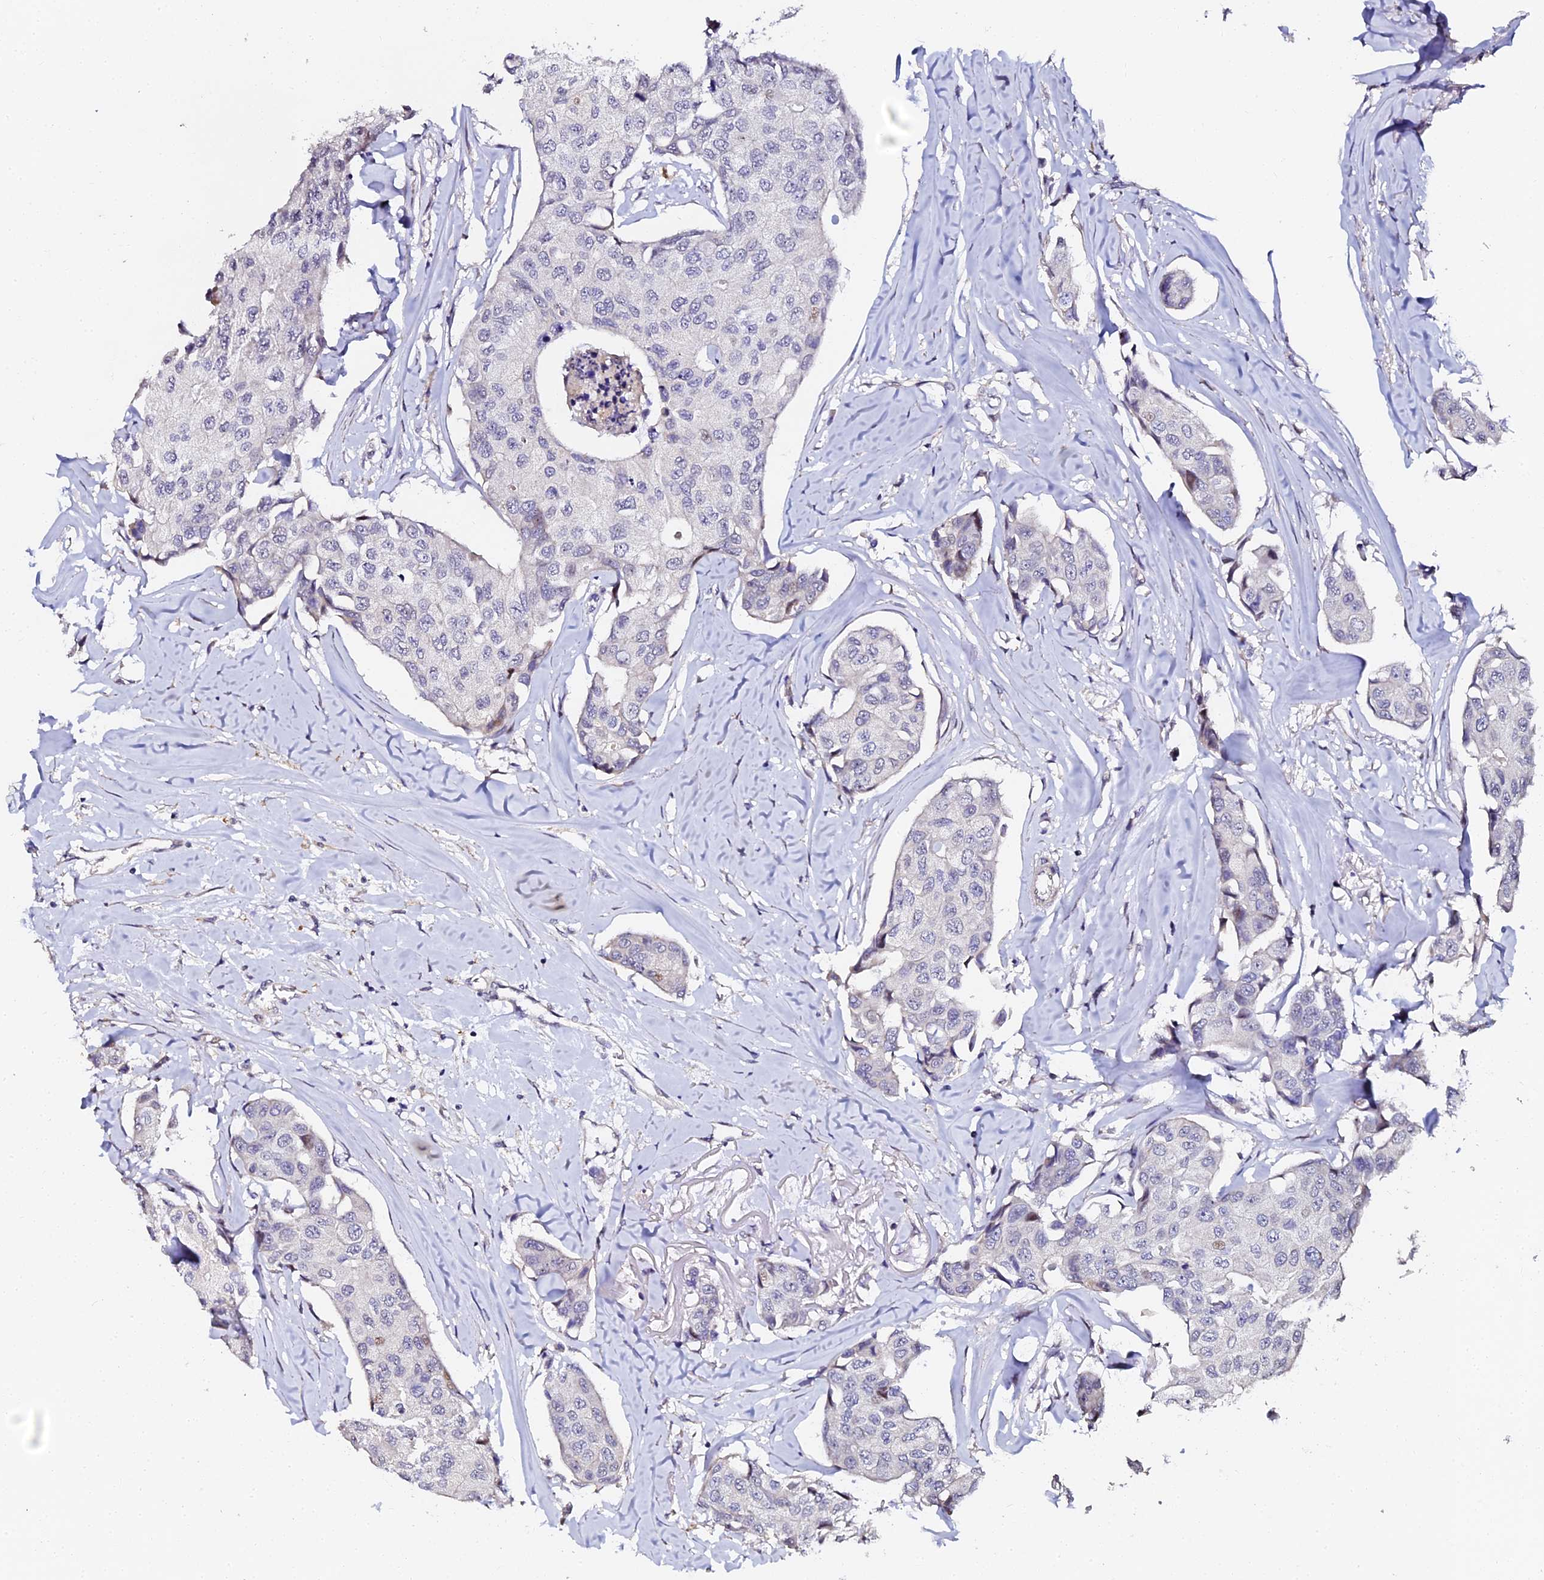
{"staining": {"intensity": "negative", "quantity": "none", "location": "none"}, "tissue": "breast cancer", "cell_type": "Tumor cells", "image_type": "cancer", "snomed": [{"axis": "morphology", "description": "Duct carcinoma"}, {"axis": "topography", "description": "Breast"}], "caption": "An immunohistochemistry image of invasive ductal carcinoma (breast) is shown. There is no staining in tumor cells of invasive ductal carcinoma (breast).", "gene": "GPN3", "patient": {"sex": "female", "age": 80}}